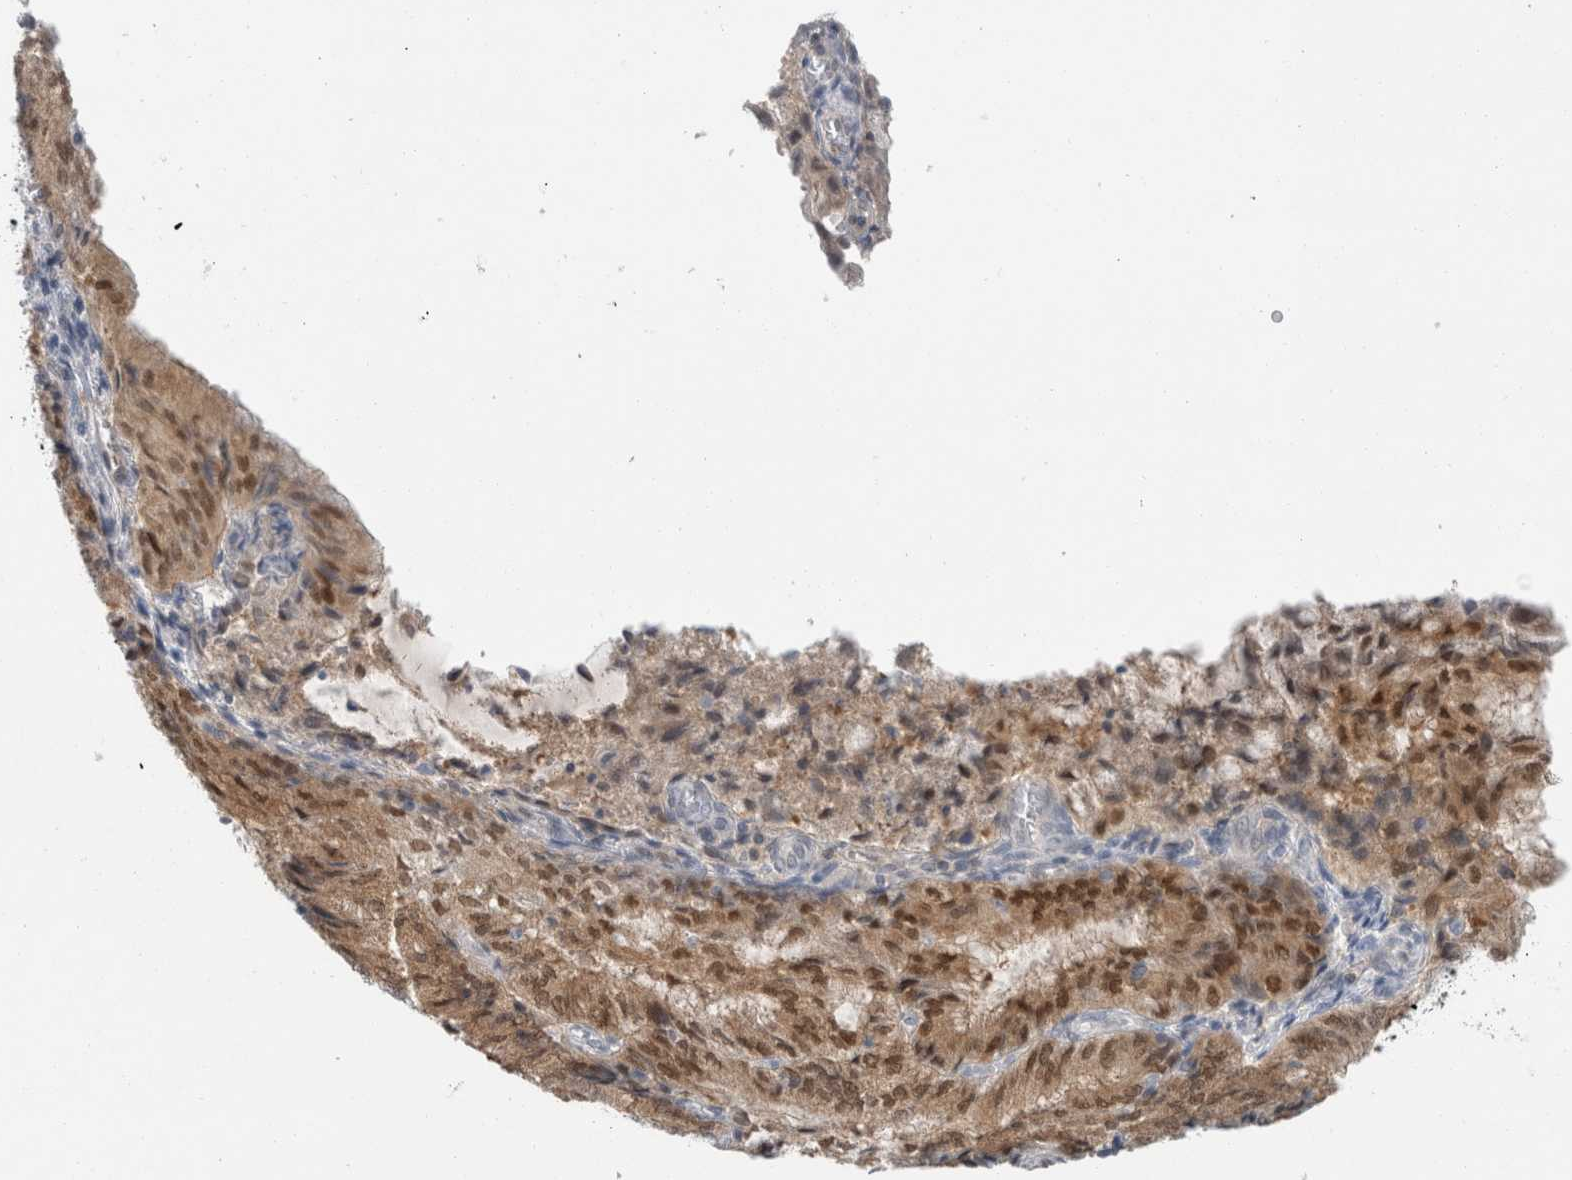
{"staining": {"intensity": "moderate", "quantity": "25%-75%", "location": "cytoplasmic/membranous,nuclear"}, "tissue": "endometrial cancer", "cell_type": "Tumor cells", "image_type": "cancer", "snomed": [{"axis": "morphology", "description": "Adenocarcinoma, NOS"}, {"axis": "topography", "description": "Endometrium"}], "caption": "High-power microscopy captured an IHC micrograph of endometrial cancer (adenocarcinoma), revealing moderate cytoplasmic/membranous and nuclear positivity in approximately 25%-75% of tumor cells.", "gene": "CASP6", "patient": {"sex": "female", "age": 81}}